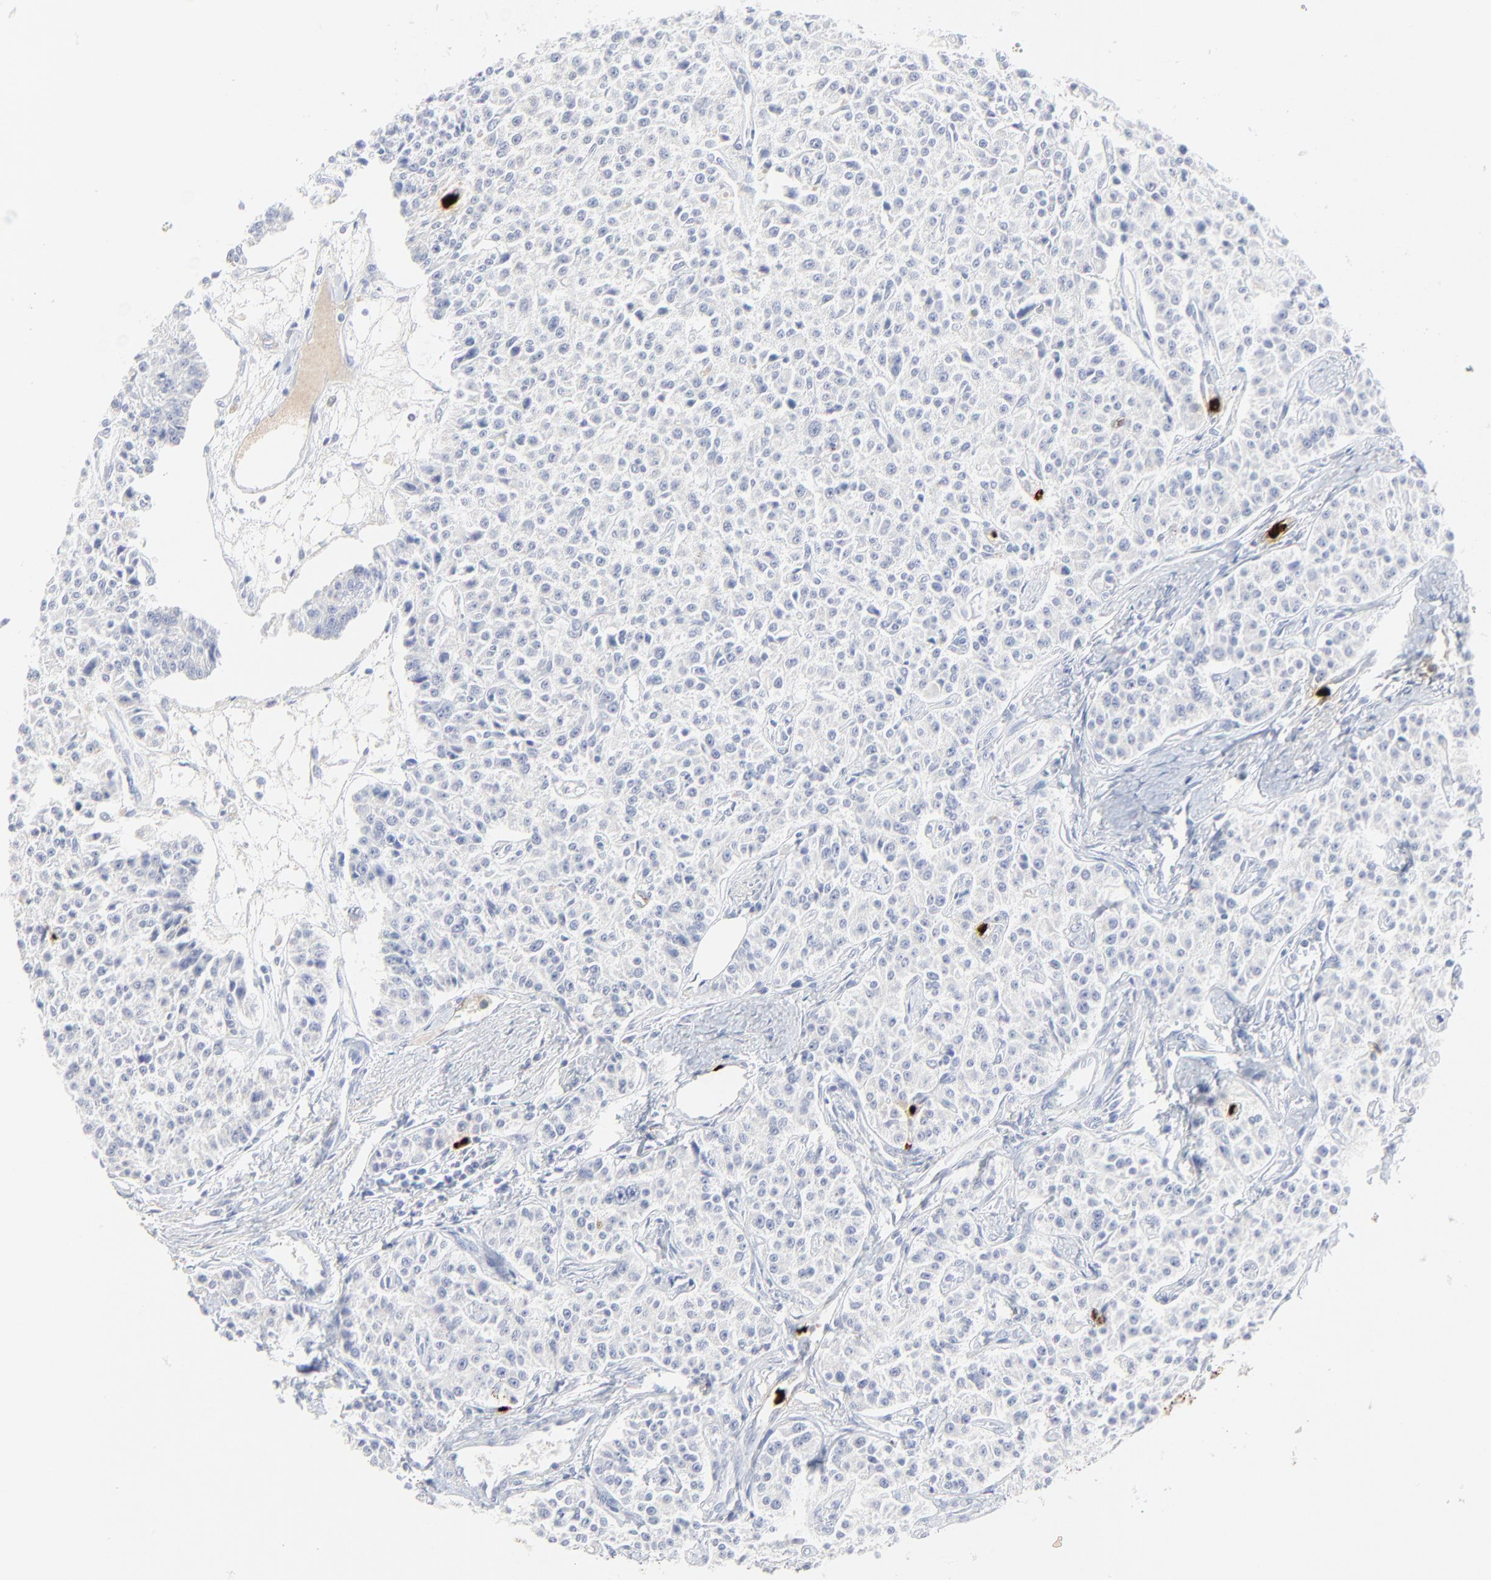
{"staining": {"intensity": "negative", "quantity": "none", "location": "none"}, "tissue": "carcinoid", "cell_type": "Tumor cells", "image_type": "cancer", "snomed": [{"axis": "morphology", "description": "Carcinoid, malignant, NOS"}, {"axis": "topography", "description": "Stomach"}], "caption": "The immunohistochemistry photomicrograph has no significant staining in tumor cells of carcinoid tissue. (DAB (3,3'-diaminobenzidine) immunohistochemistry with hematoxylin counter stain).", "gene": "LCN2", "patient": {"sex": "female", "age": 76}}